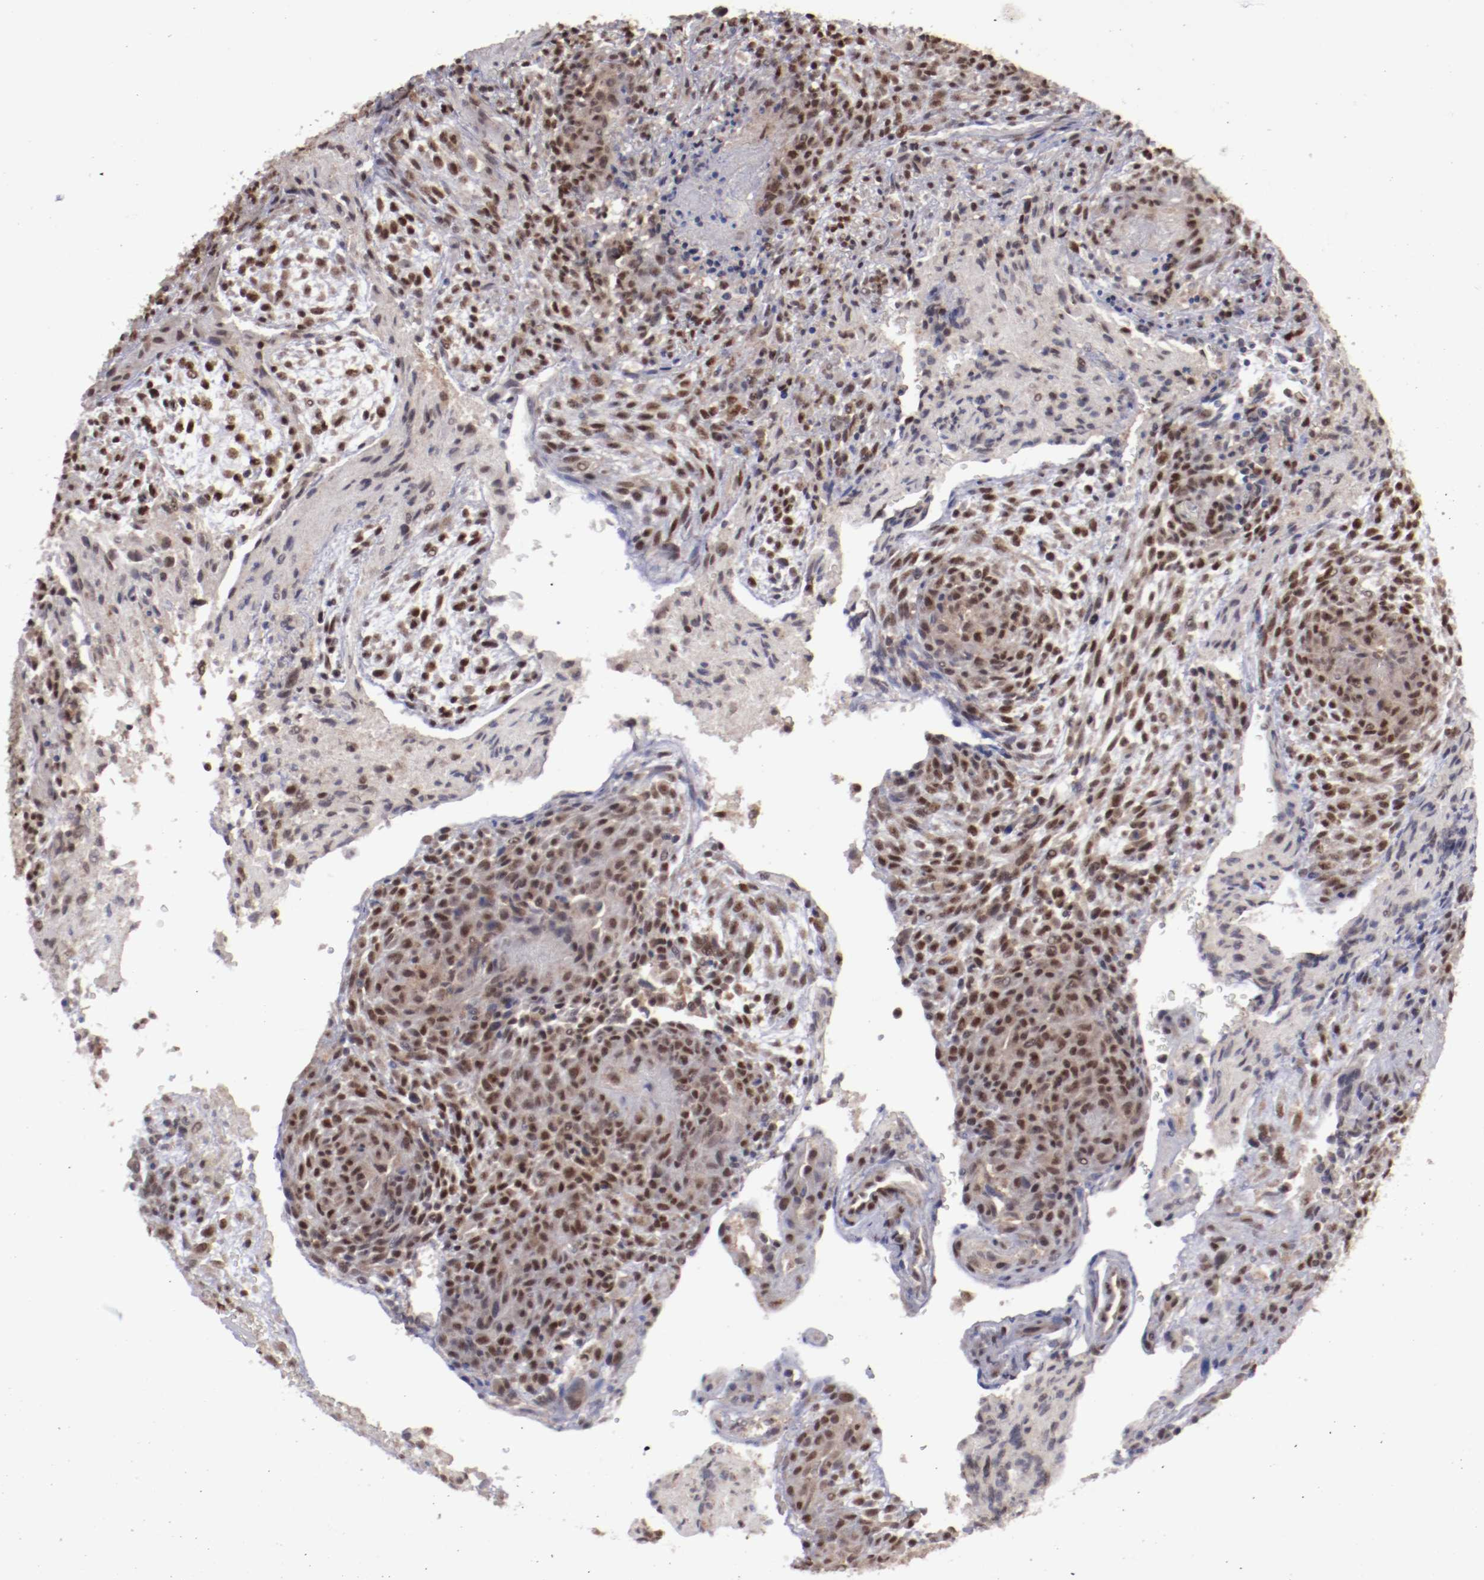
{"staining": {"intensity": "moderate", "quantity": ">75%", "location": "cytoplasmic/membranous,nuclear"}, "tissue": "glioma", "cell_type": "Tumor cells", "image_type": "cancer", "snomed": [{"axis": "morphology", "description": "Glioma, malignant, High grade"}, {"axis": "topography", "description": "Cerebral cortex"}], "caption": "High-grade glioma (malignant) stained with a brown dye shows moderate cytoplasmic/membranous and nuclear positive expression in approximately >75% of tumor cells.", "gene": "ARNT", "patient": {"sex": "female", "age": 55}}